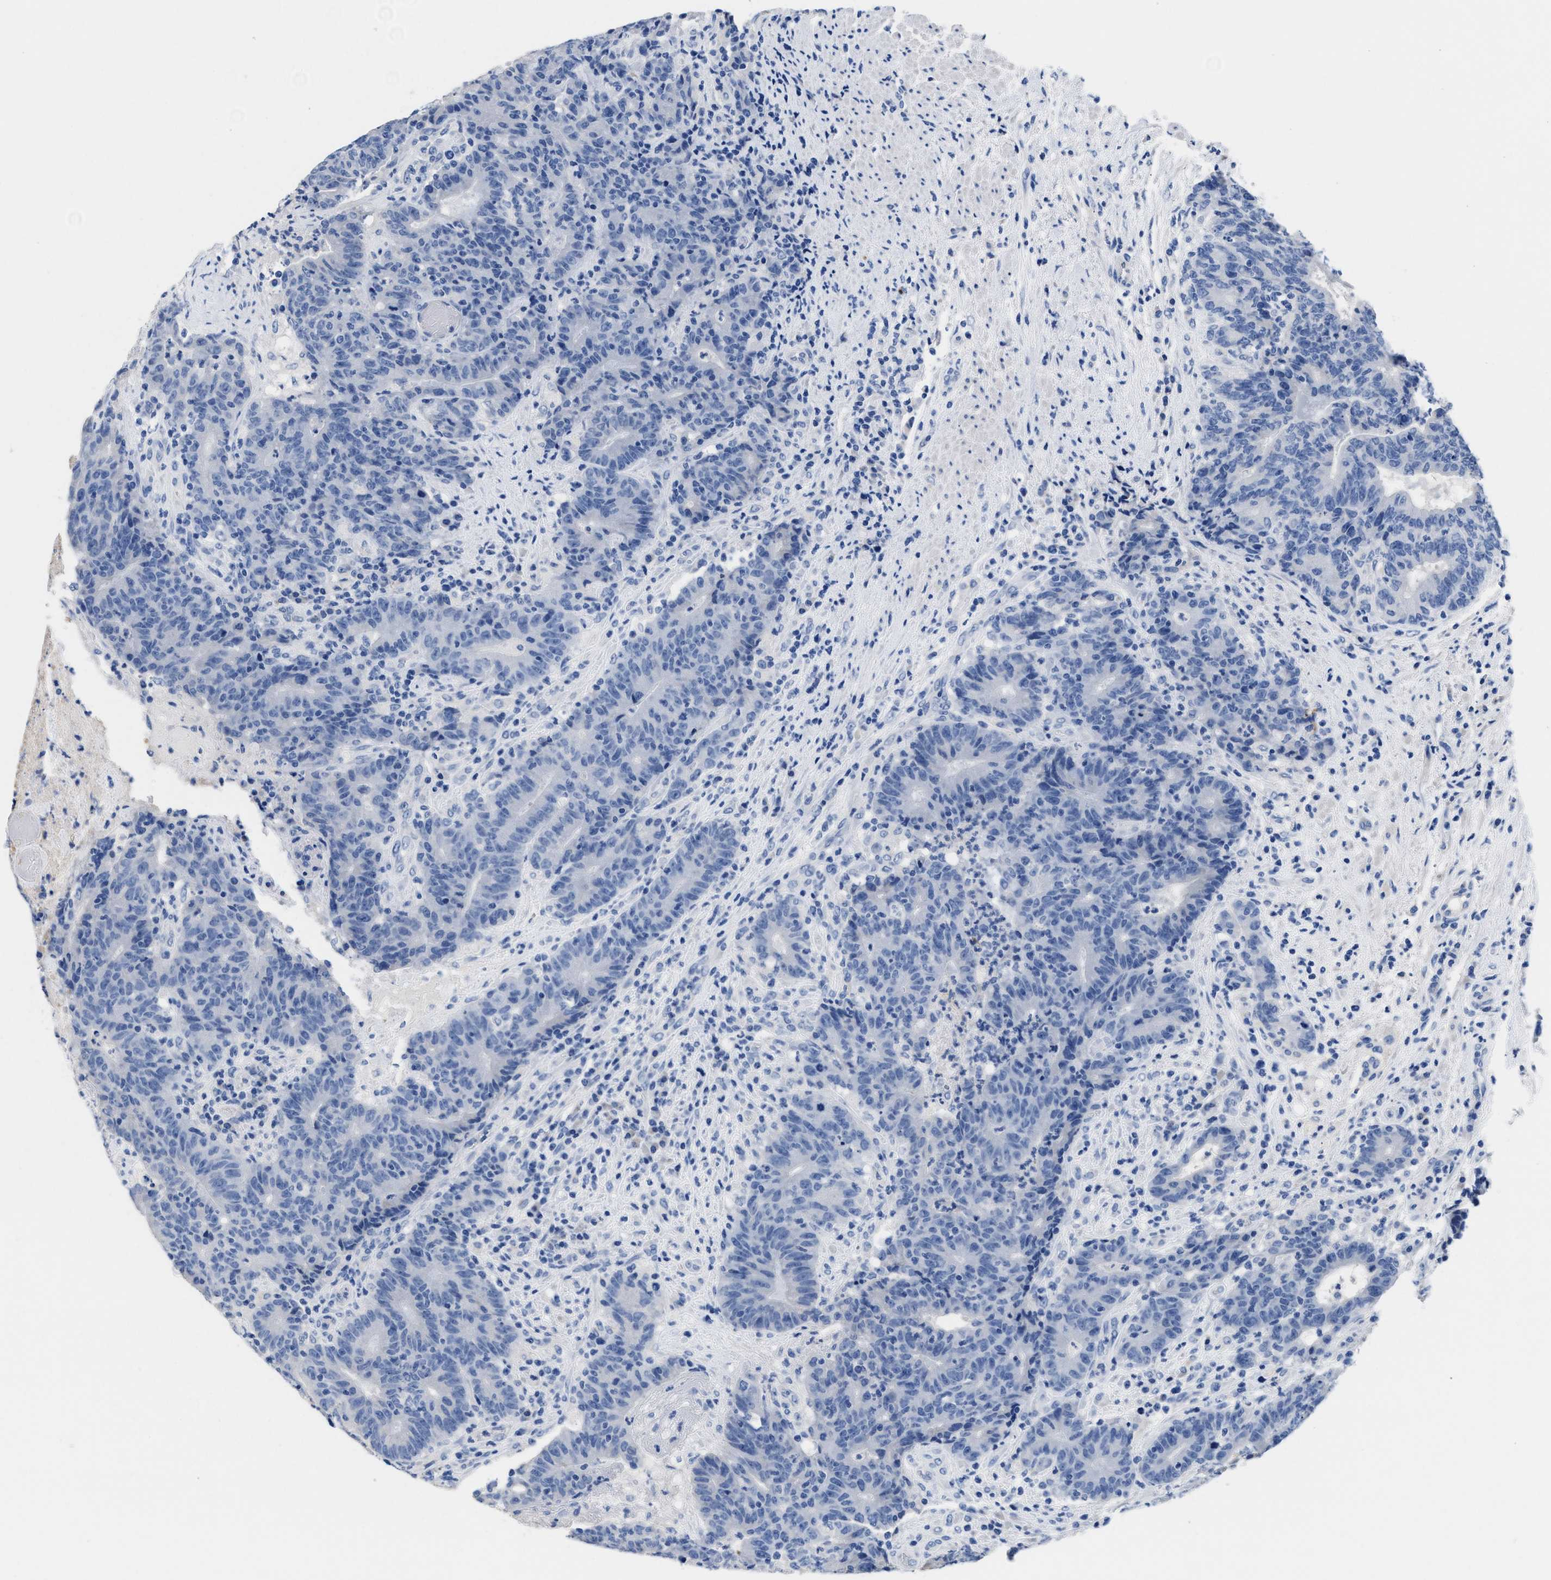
{"staining": {"intensity": "negative", "quantity": "none", "location": "none"}, "tissue": "colorectal cancer", "cell_type": "Tumor cells", "image_type": "cancer", "snomed": [{"axis": "morphology", "description": "Normal tissue, NOS"}, {"axis": "morphology", "description": "Adenocarcinoma, NOS"}, {"axis": "topography", "description": "Colon"}], "caption": "Colorectal cancer was stained to show a protein in brown. There is no significant positivity in tumor cells.", "gene": "SLFN13", "patient": {"sex": "female", "age": 75}}